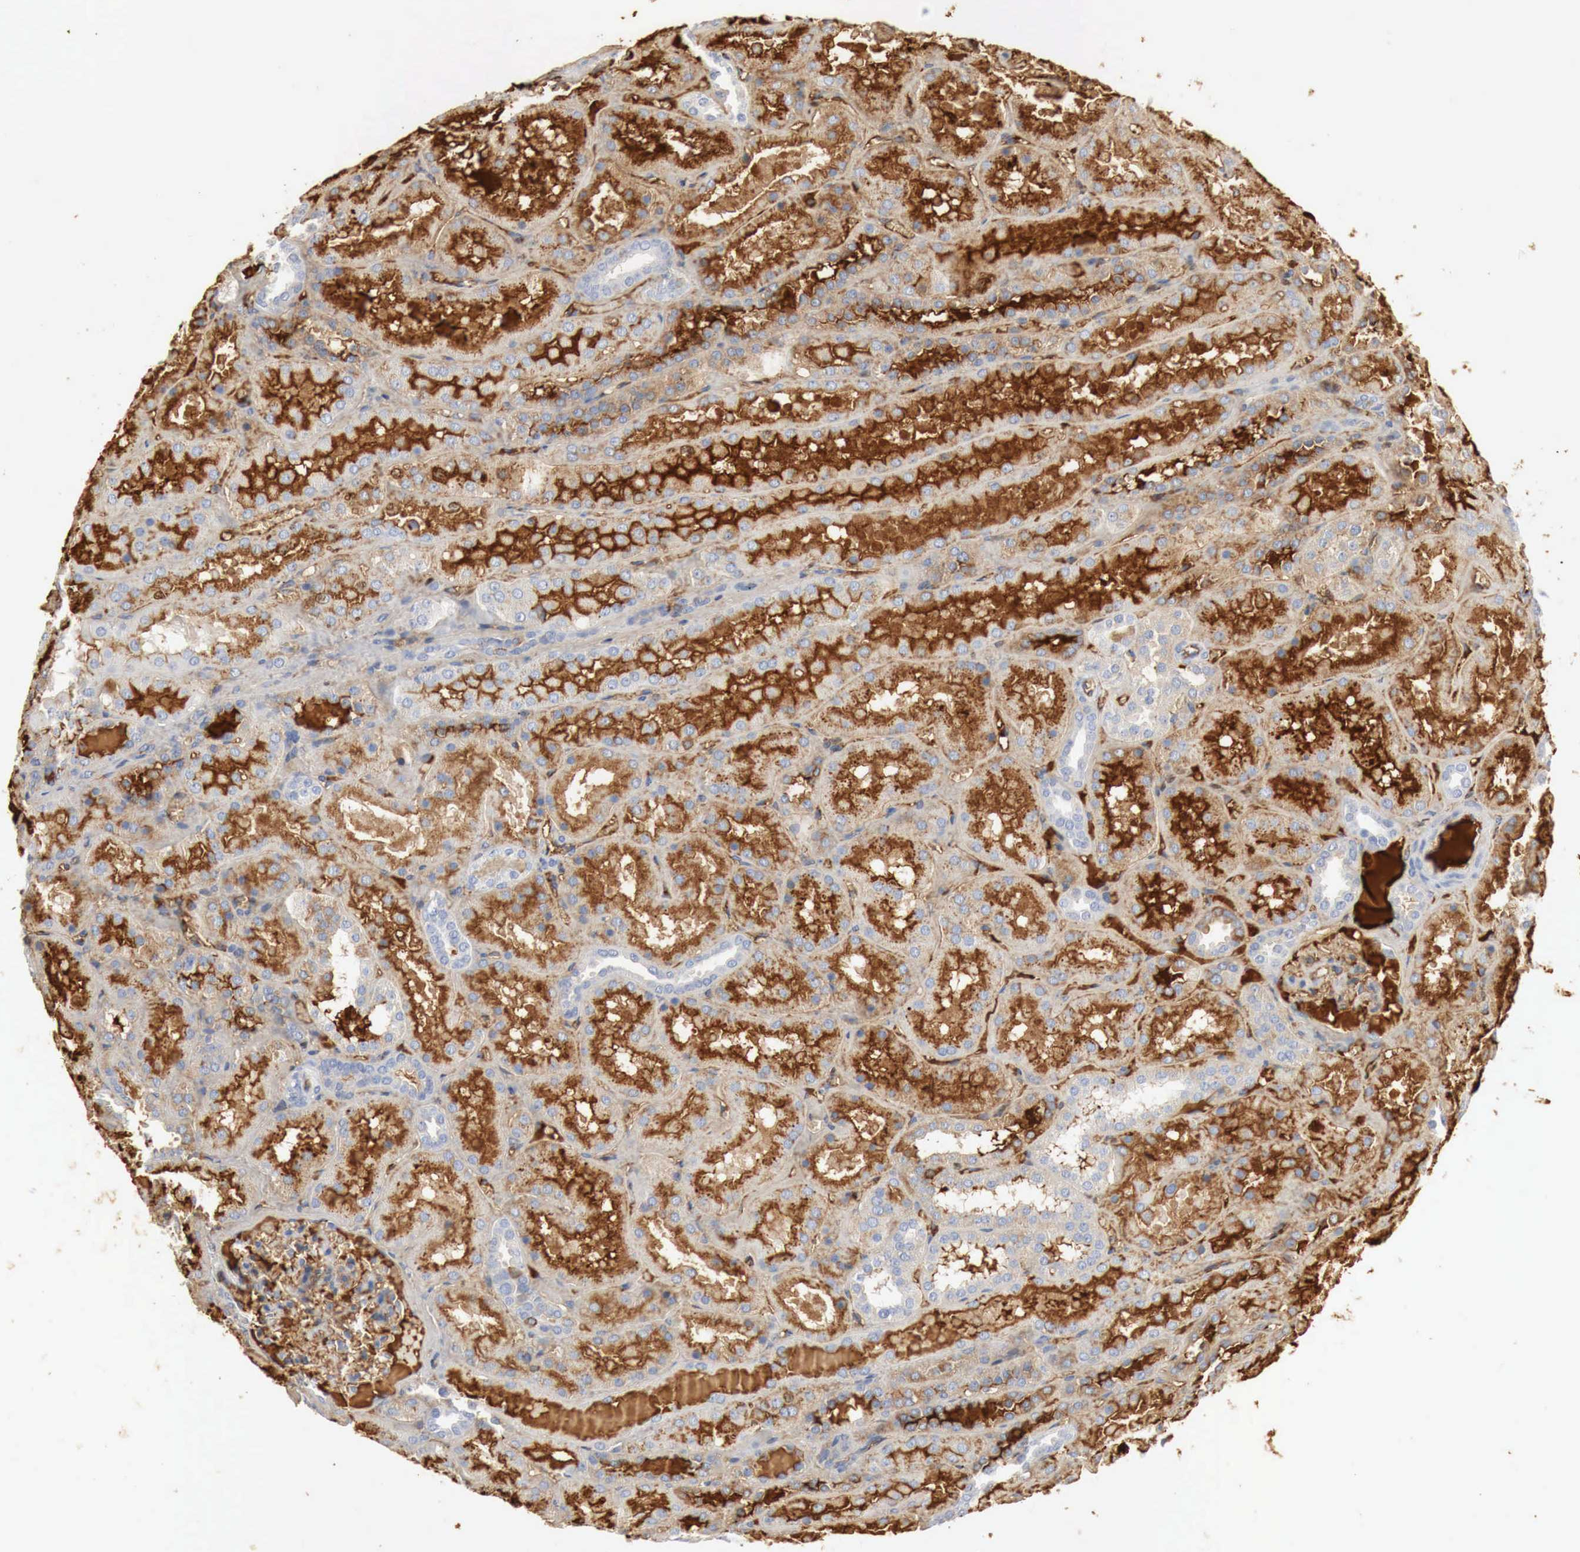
{"staining": {"intensity": "moderate", "quantity": "25%-75%", "location": "cytoplasmic/membranous"}, "tissue": "kidney", "cell_type": "Cells in glomeruli", "image_type": "normal", "snomed": [{"axis": "morphology", "description": "Normal tissue, NOS"}, {"axis": "topography", "description": "Kidney"}], "caption": "Human kidney stained with a brown dye demonstrates moderate cytoplasmic/membranous positive positivity in approximately 25%-75% of cells in glomeruli.", "gene": "IGLC3", "patient": {"sex": "female", "age": 52}}